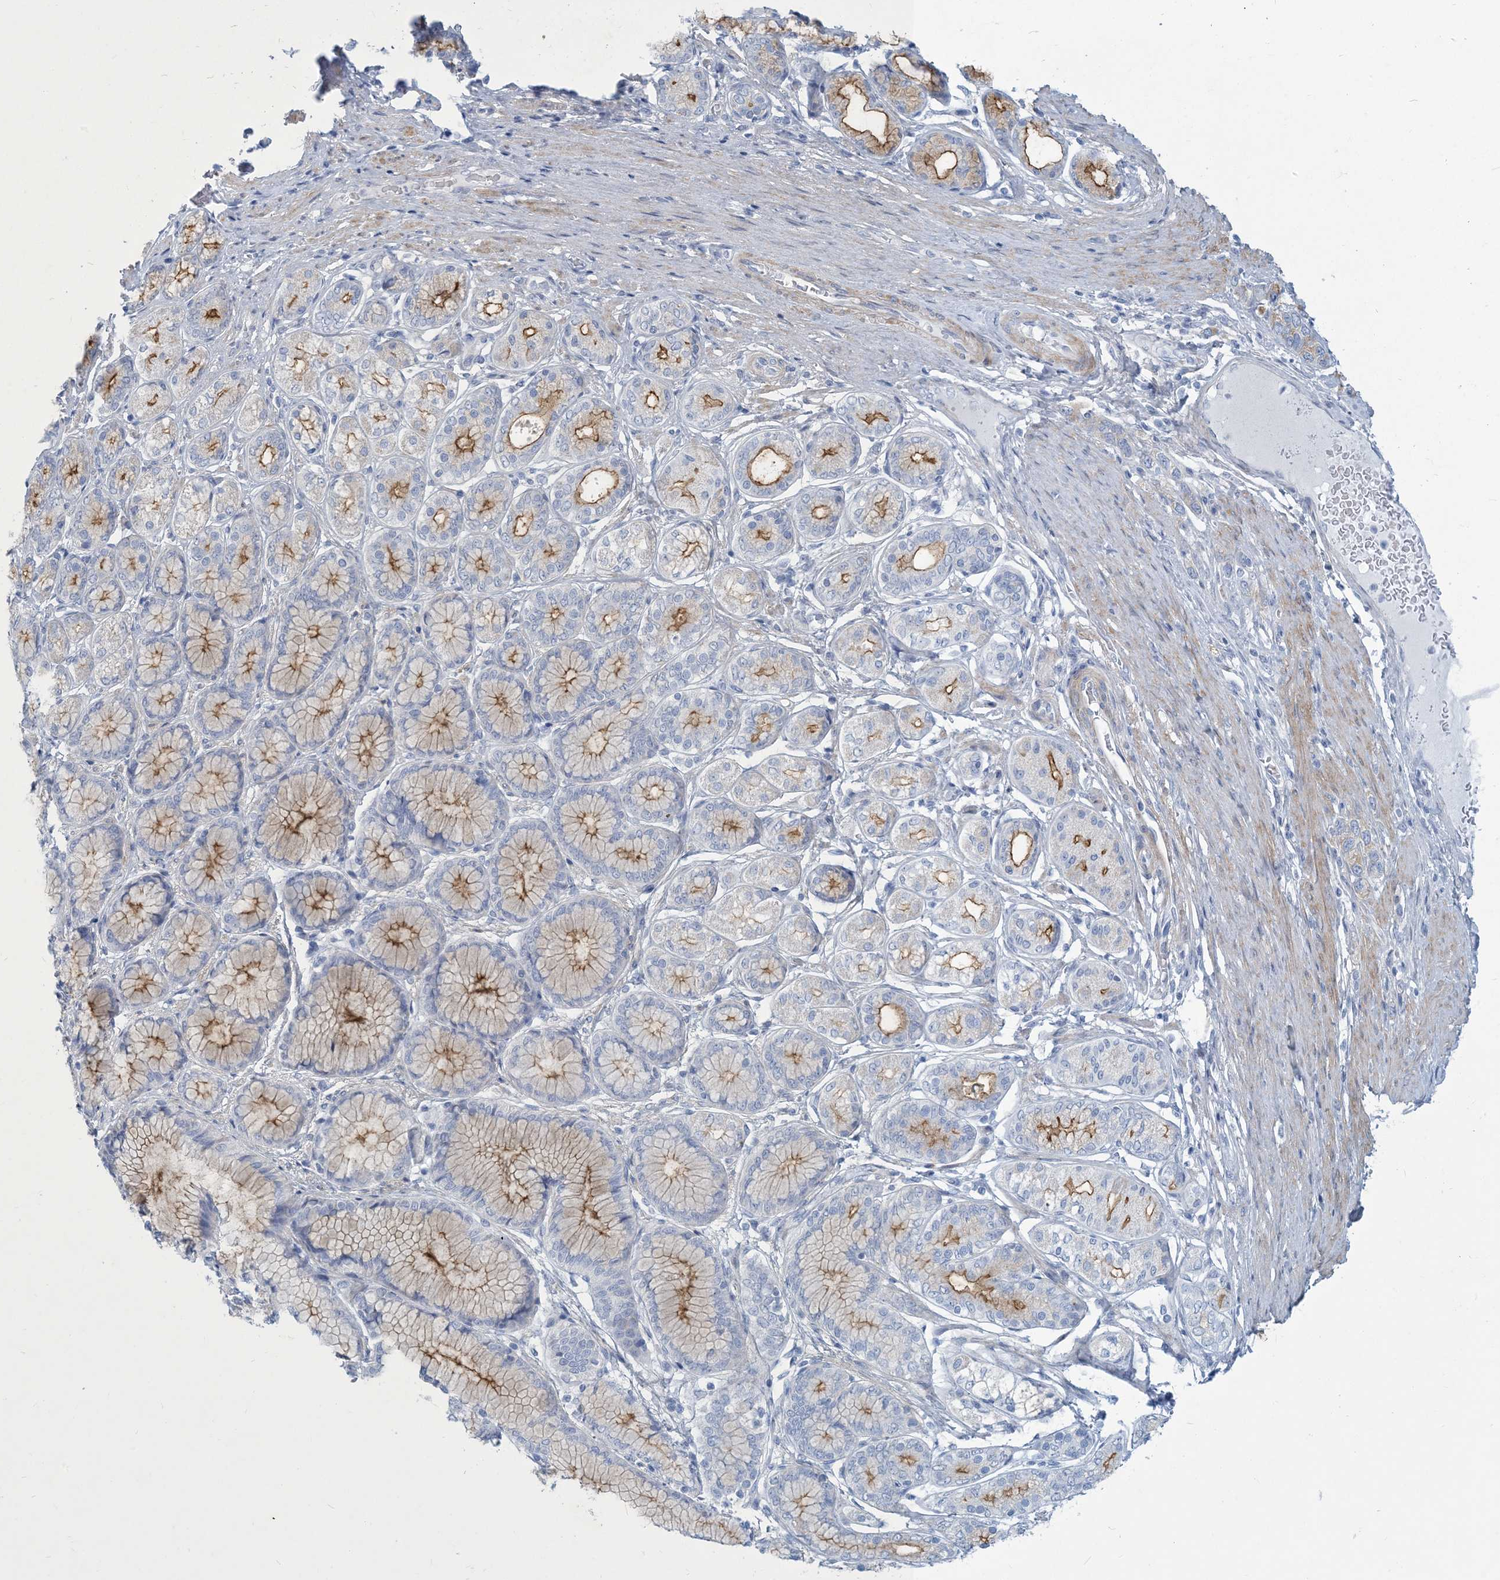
{"staining": {"intensity": "moderate", "quantity": "<25%", "location": "cytoplasmic/membranous"}, "tissue": "stomach cancer", "cell_type": "Tumor cells", "image_type": "cancer", "snomed": [{"axis": "morphology", "description": "Normal tissue, NOS"}, {"axis": "morphology", "description": "Adenocarcinoma, NOS"}, {"axis": "topography", "description": "Stomach, upper"}, {"axis": "topography", "description": "Stomach"}], "caption": "A low amount of moderate cytoplasmic/membranous positivity is appreciated in approximately <25% of tumor cells in stomach cancer tissue. Nuclei are stained in blue.", "gene": "MOXD1", "patient": {"sex": "female", "age": 65}}